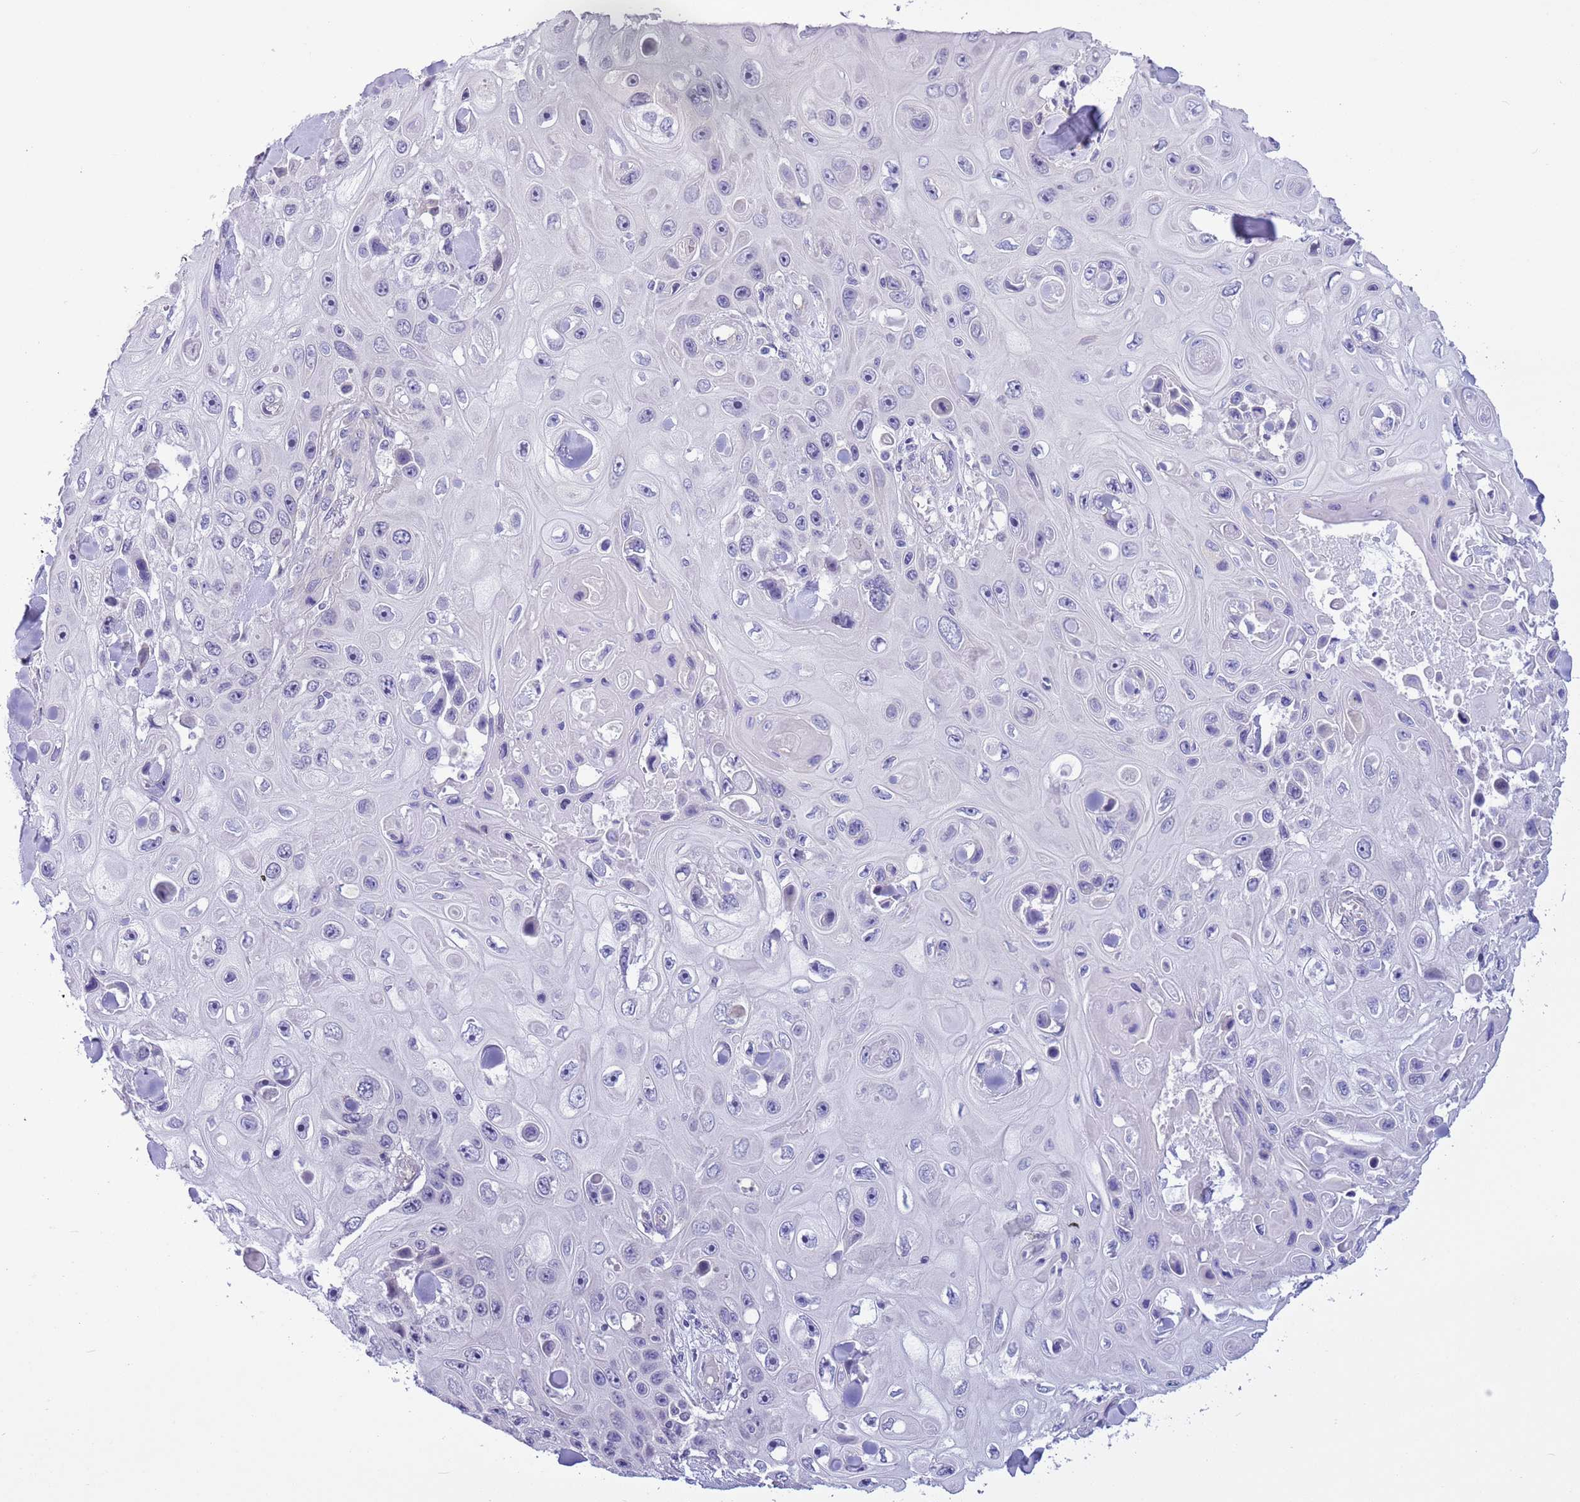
{"staining": {"intensity": "negative", "quantity": "none", "location": "none"}, "tissue": "skin cancer", "cell_type": "Tumor cells", "image_type": "cancer", "snomed": [{"axis": "morphology", "description": "Squamous cell carcinoma, NOS"}, {"axis": "topography", "description": "Skin"}], "caption": "Histopathology image shows no protein staining in tumor cells of squamous cell carcinoma (skin) tissue.", "gene": "NET1", "patient": {"sex": "male", "age": 82}}